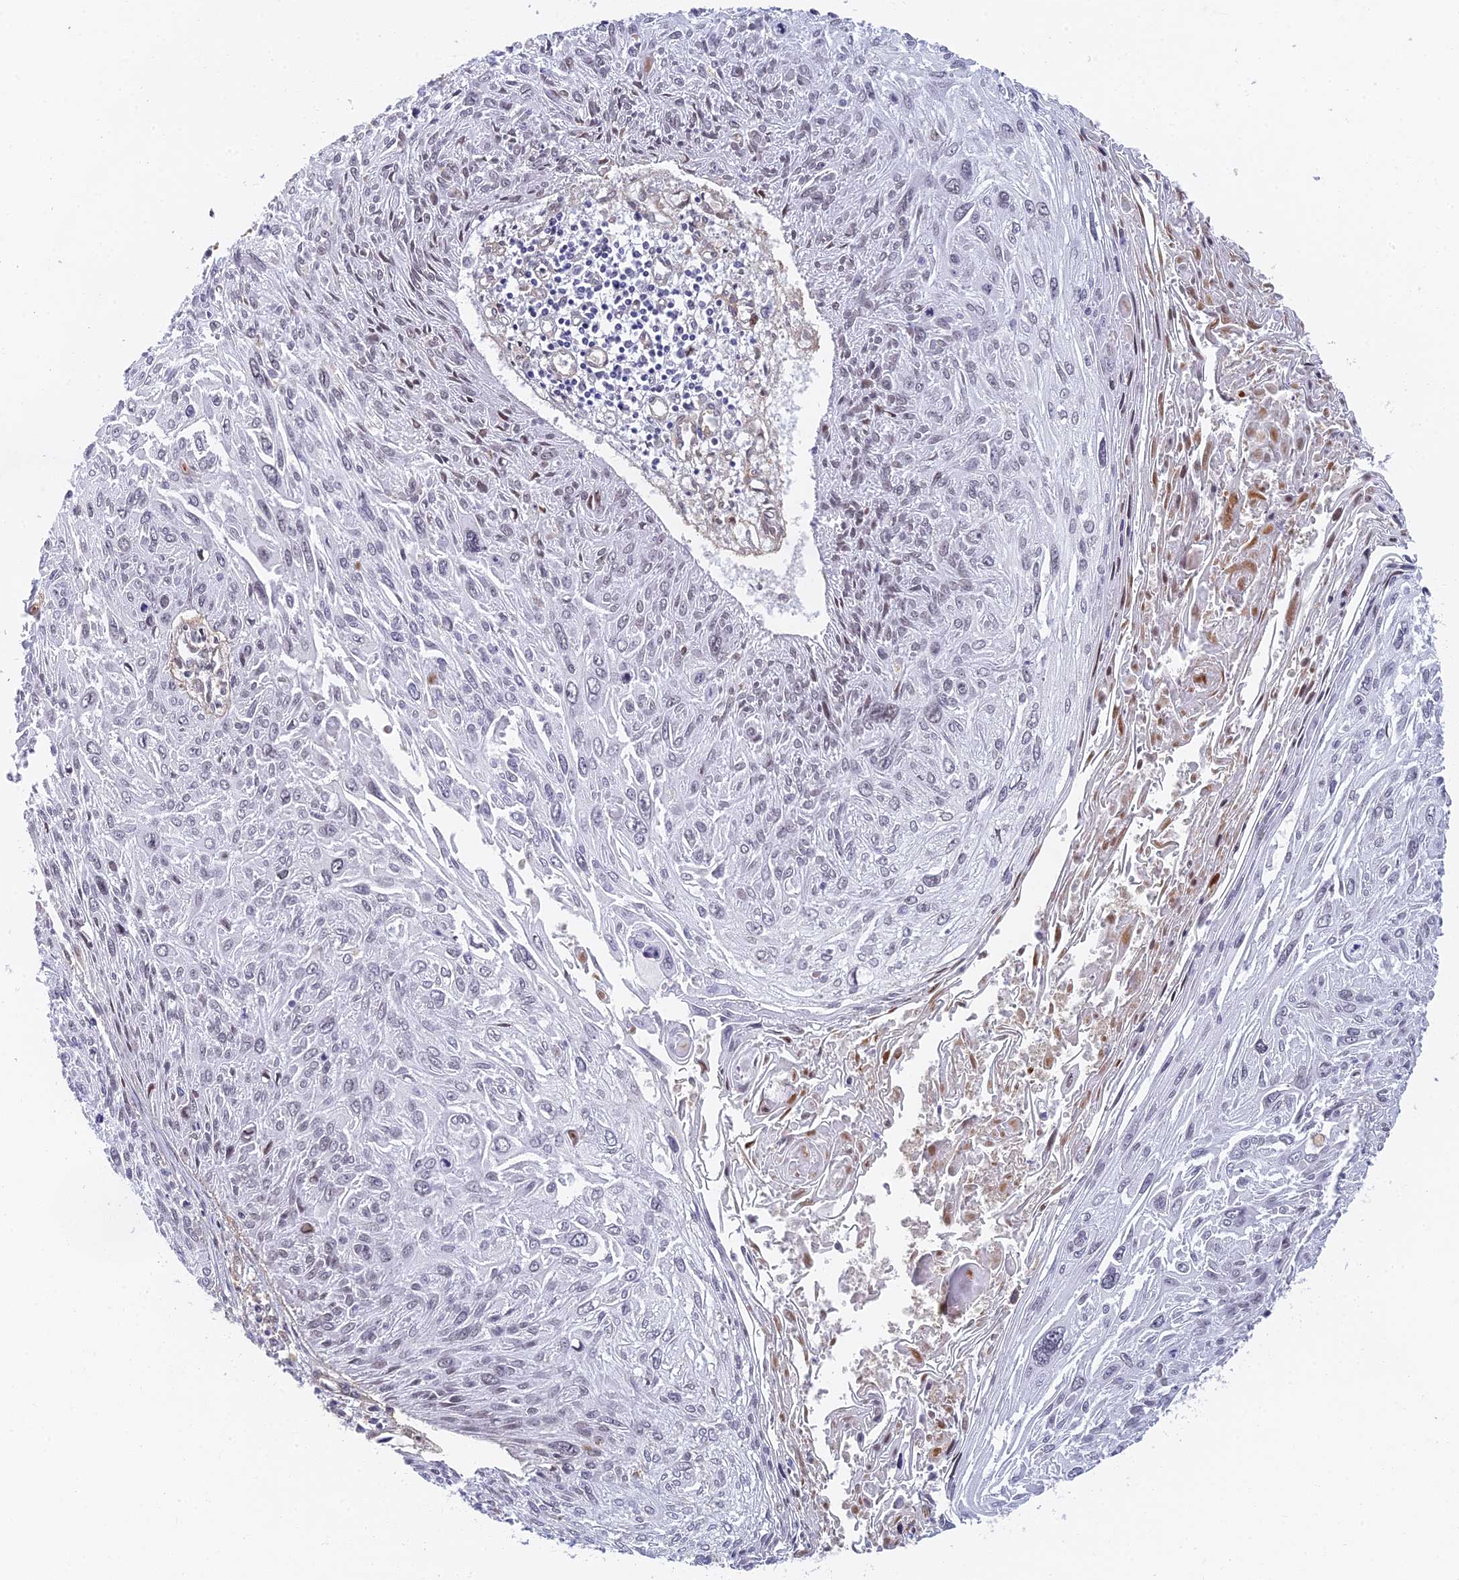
{"staining": {"intensity": "weak", "quantity": "25%-75%", "location": "nuclear"}, "tissue": "cervical cancer", "cell_type": "Tumor cells", "image_type": "cancer", "snomed": [{"axis": "morphology", "description": "Squamous cell carcinoma, NOS"}, {"axis": "topography", "description": "Cervix"}], "caption": "This micrograph shows squamous cell carcinoma (cervical) stained with immunohistochemistry (IHC) to label a protein in brown. The nuclear of tumor cells show weak positivity for the protein. Nuclei are counter-stained blue.", "gene": "NSMCE1", "patient": {"sex": "female", "age": 51}}